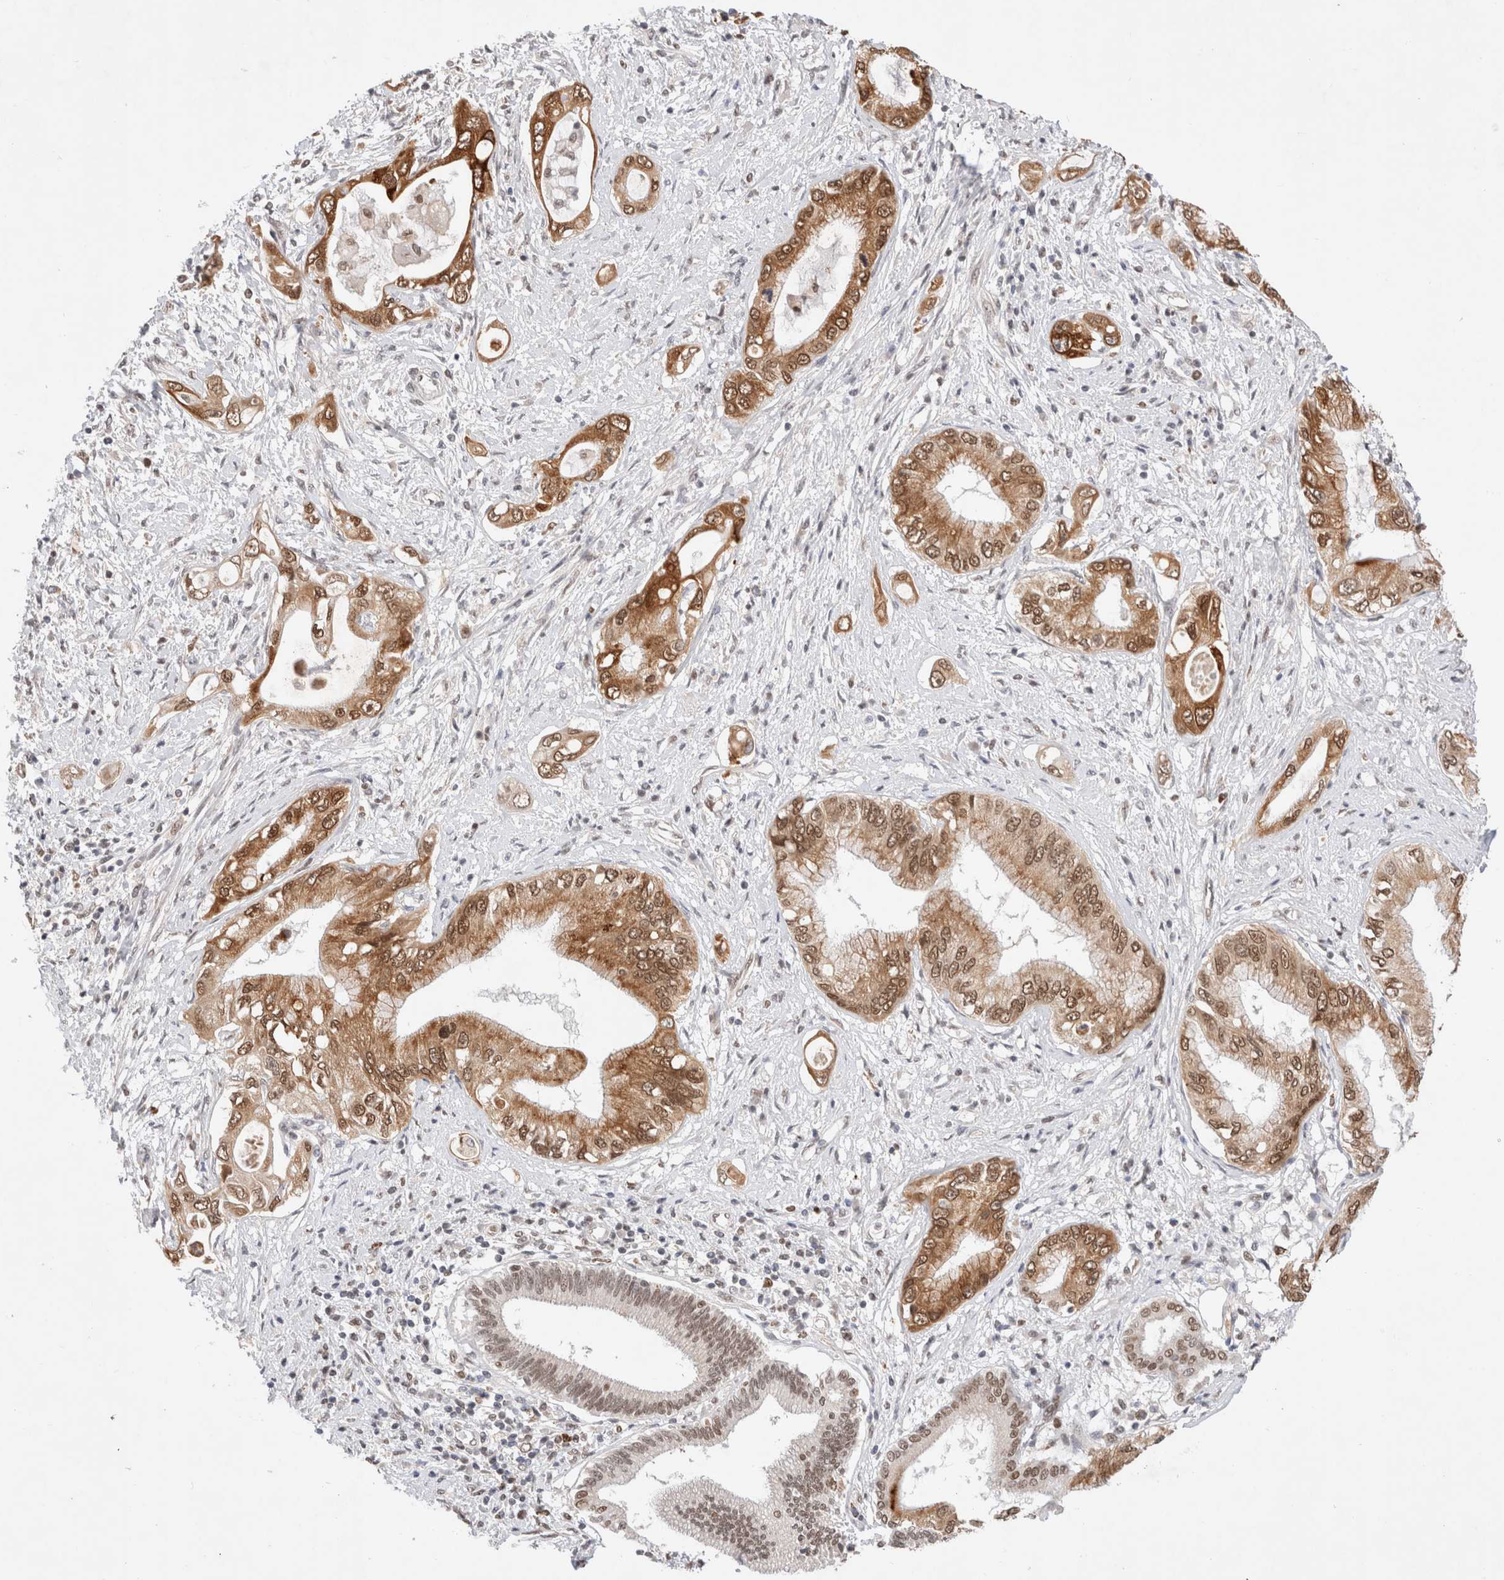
{"staining": {"intensity": "strong", "quantity": ">75%", "location": "cytoplasmic/membranous,nuclear"}, "tissue": "pancreatic cancer", "cell_type": "Tumor cells", "image_type": "cancer", "snomed": [{"axis": "morphology", "description": "Inflammation, NOS"}, {"axis": "morphology", "description": "Adenocarcinoma, NOS"}, {"axis": "topography", "description": "Pancreas"}], "caption": "A high amount of strong cytoplasmic/membranous and nuclear expression is identified in approximately >75% of tumor cells in pancreatic adenocarcinoma tissue.", "gene": "GTF2I", "patient": {"sex": "female", "age": 56}}